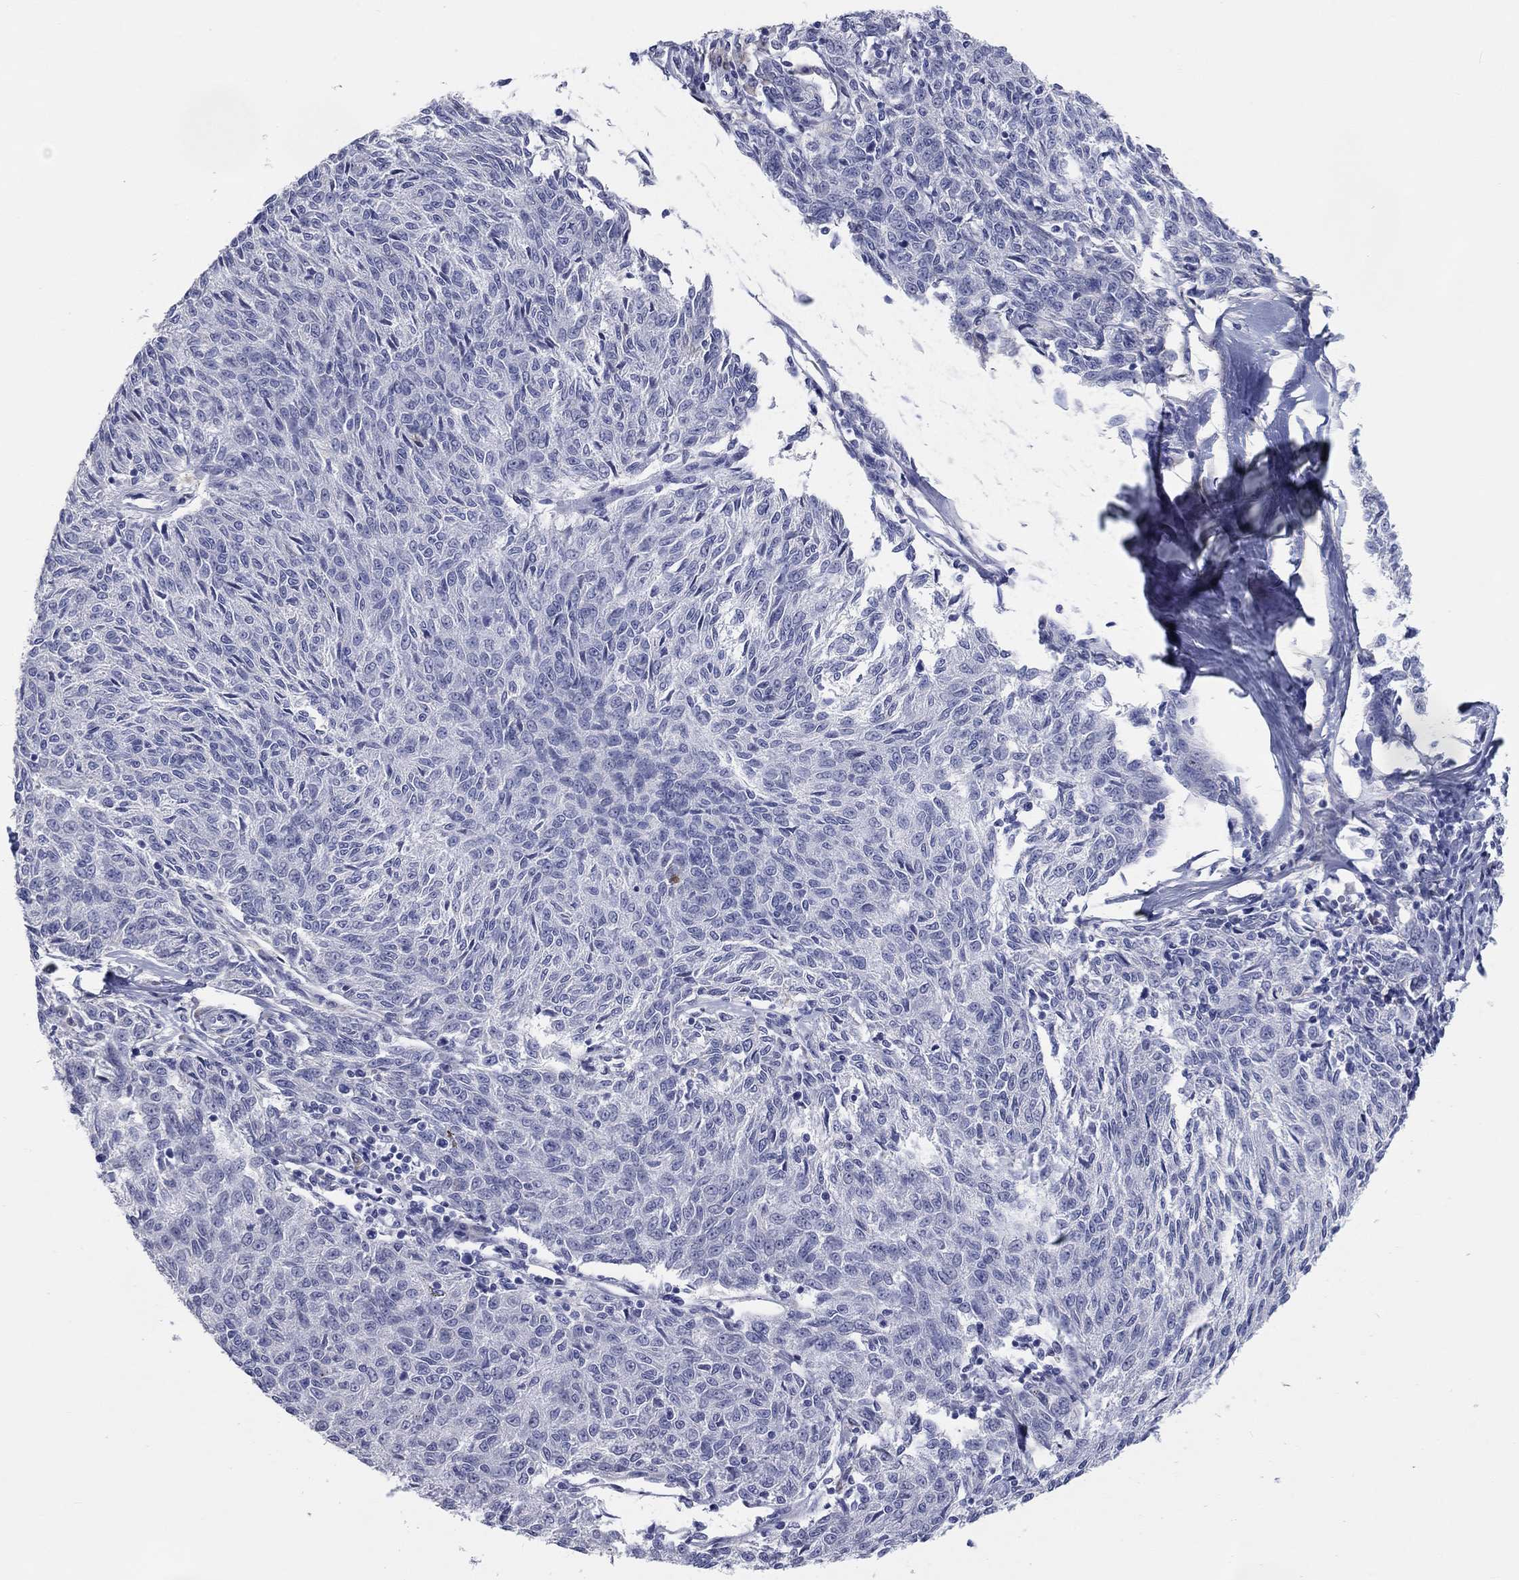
{"staining": {"intensity": "negative", "quantity": "none", "location": "none"}, "tissue": "melanoma", "cell_type": "Tumor cells", "image_type": "cancer", "snomed": [{"axis": "morphology", "description": "Malignant melanoma, NOS"}, {"axis": "topography", "description": "Skin"}], "caption": "This is an immunohistochemistry (IHC) image of human malignant melanoma. There is no staining in tumor cells.", "gene": "LRRC4C", "patient": {"sex": "female", "age": 72}}